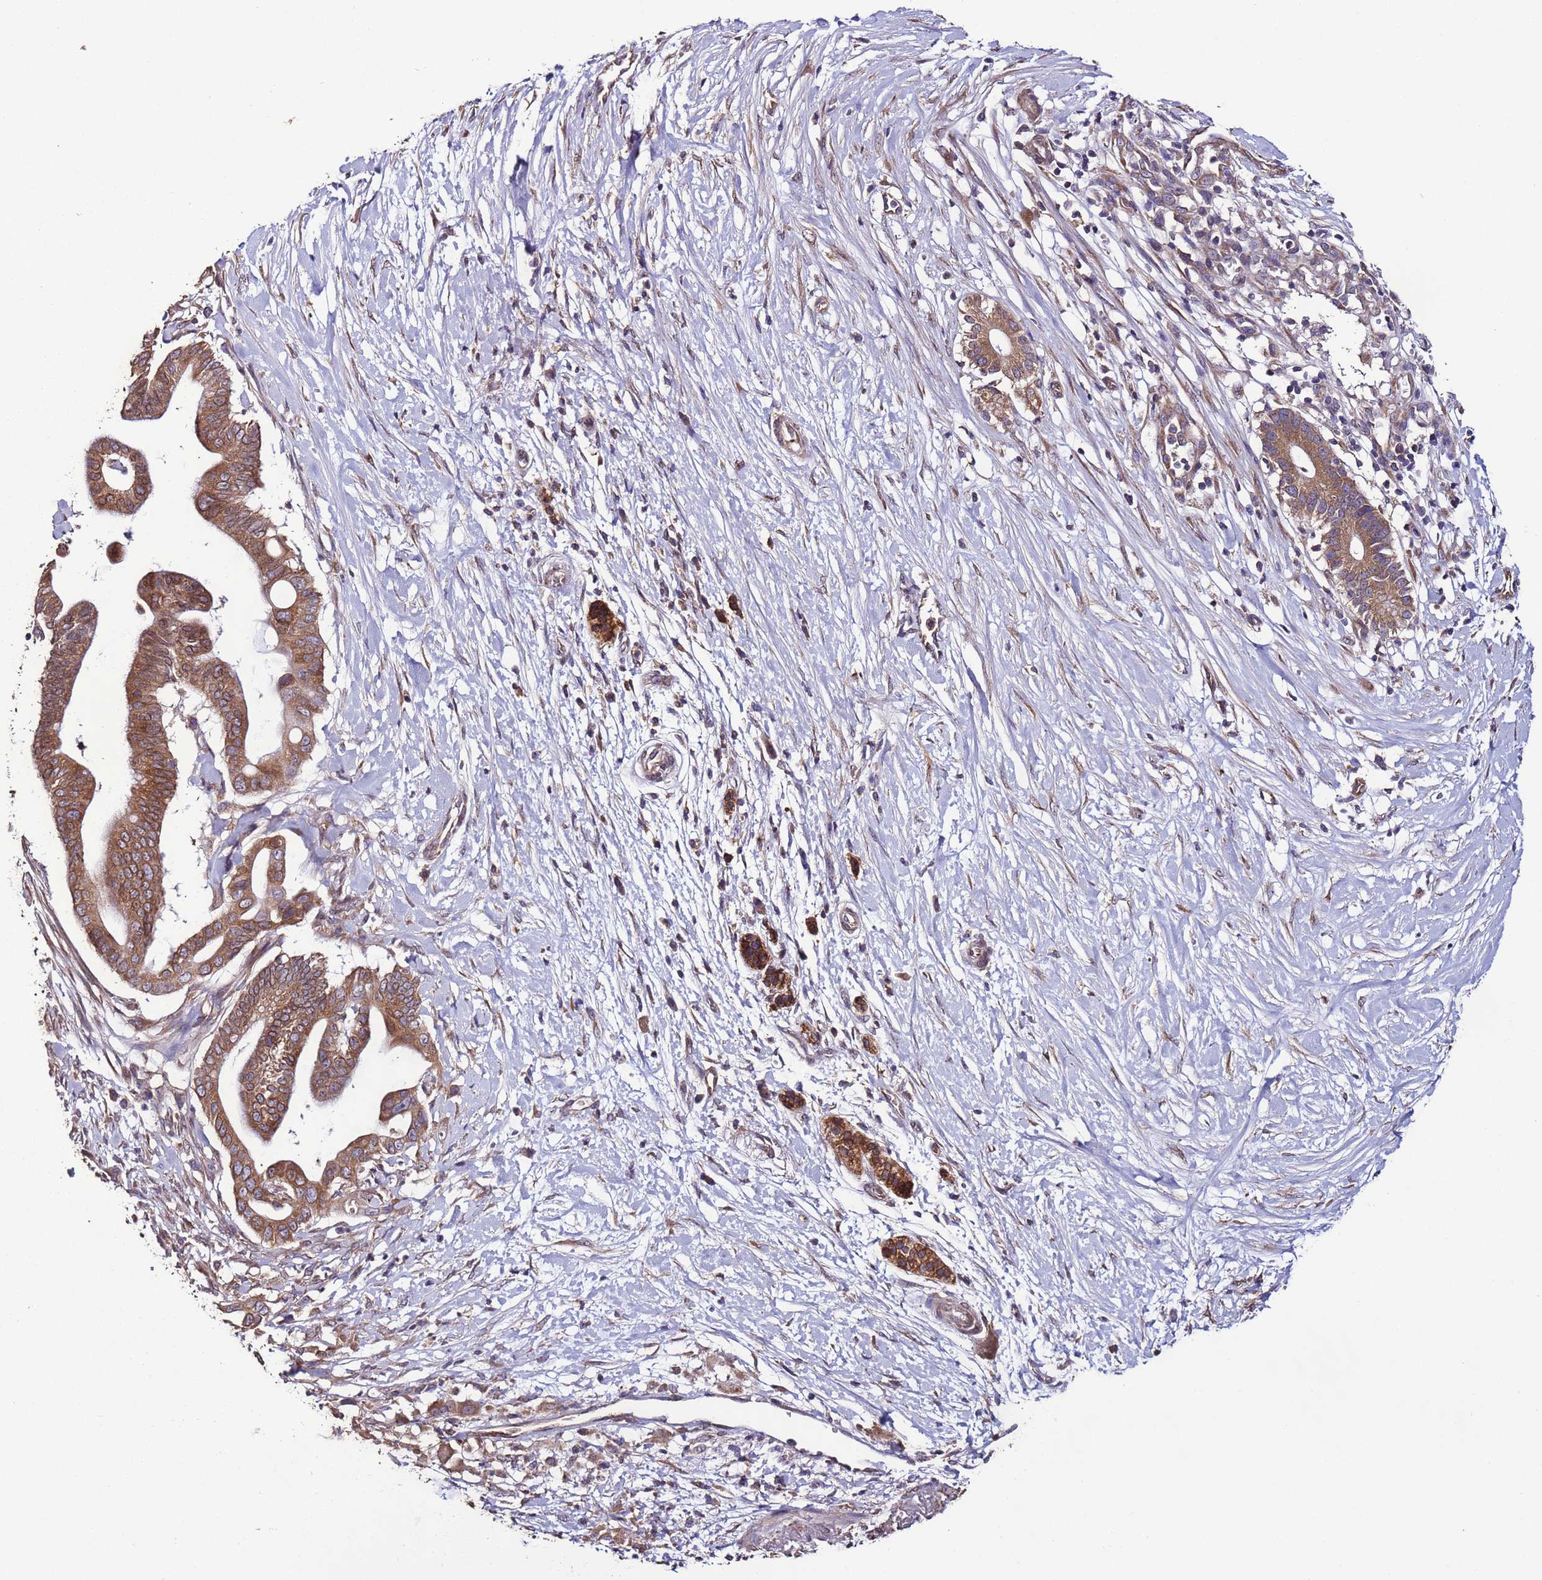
{"staining": {"intensity": "moderate", "quantity": ">75%", "location": "cytoplasmic/membranous"}, "tissue": "pancreatic cancer", "cell_type": "Tumor cells", "image_type": "cancer", "snomed": [{"axis": "morphology", "description": "Adenocarcinoma, NOS"}, {"axis": "topography", "description": "Pancreas"}], "caption": "Tumor cells demonstrate medium levels of moderate cytoplasmic/membranous positivity in approximately >75% of cells in human pancreatic cancer.", "gene": "SLC41A3", "patient": {"sex": "male", "age": 68}}